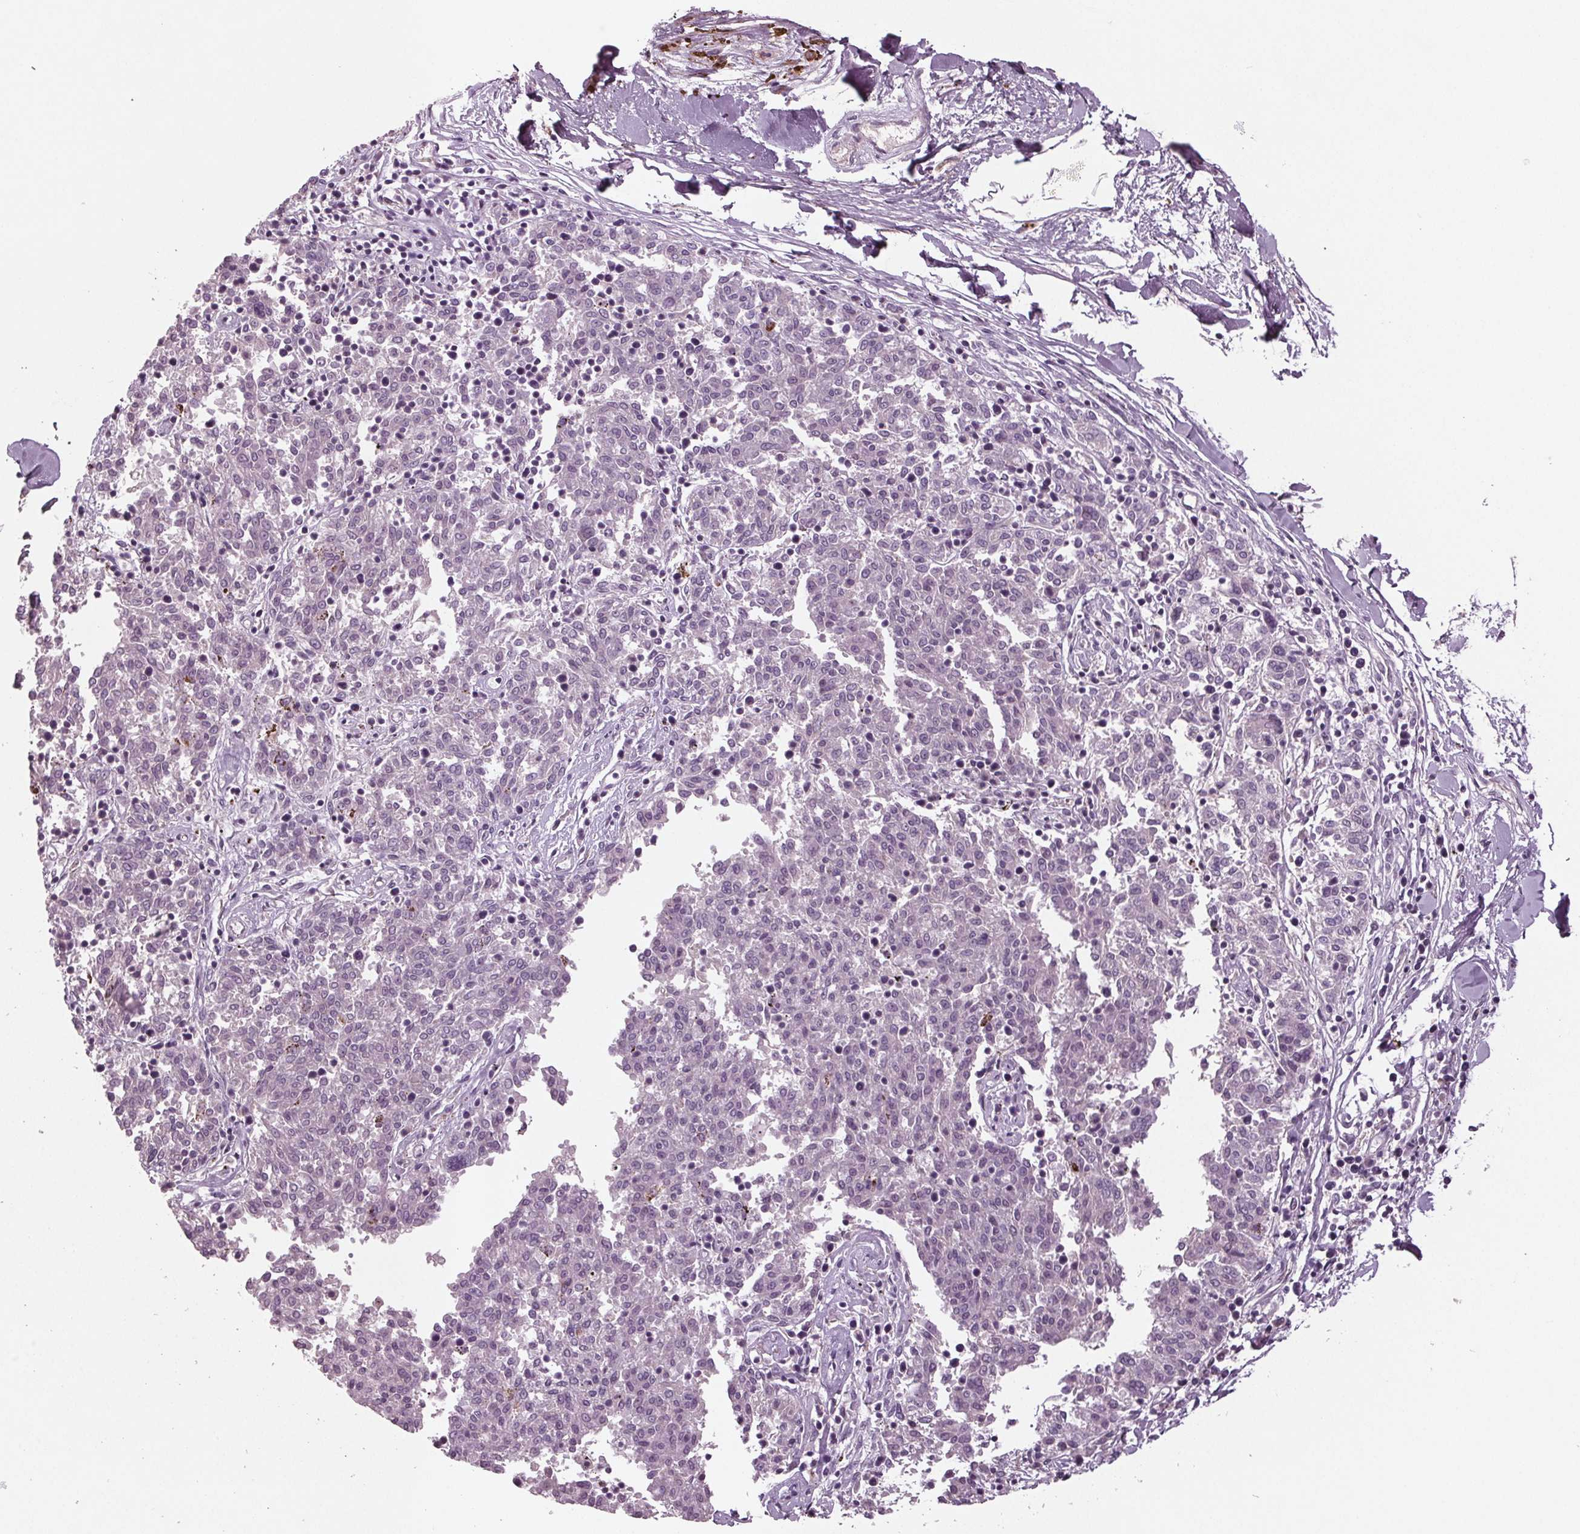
{"staining": {"intensity": "negative", "quantity": "none", "location": "none"}, "tissue": "melanoma", "cell_type": "Tumor cells", "image_type": "cancer", "snomed": [{"axis": "morphology", "description": "Malignant melanoma, NOS"}, {"axis": "topography", "description": "Skin"}], "caption": "Melanoma was stained to show a protein in brown. There is no significant staining in tumor cells. (DAB immunohistochemistry (IHC) with hematoxylin counter stain).", "gene": "BHLHE22", "patient": {"sex": "female", "age": 72}}